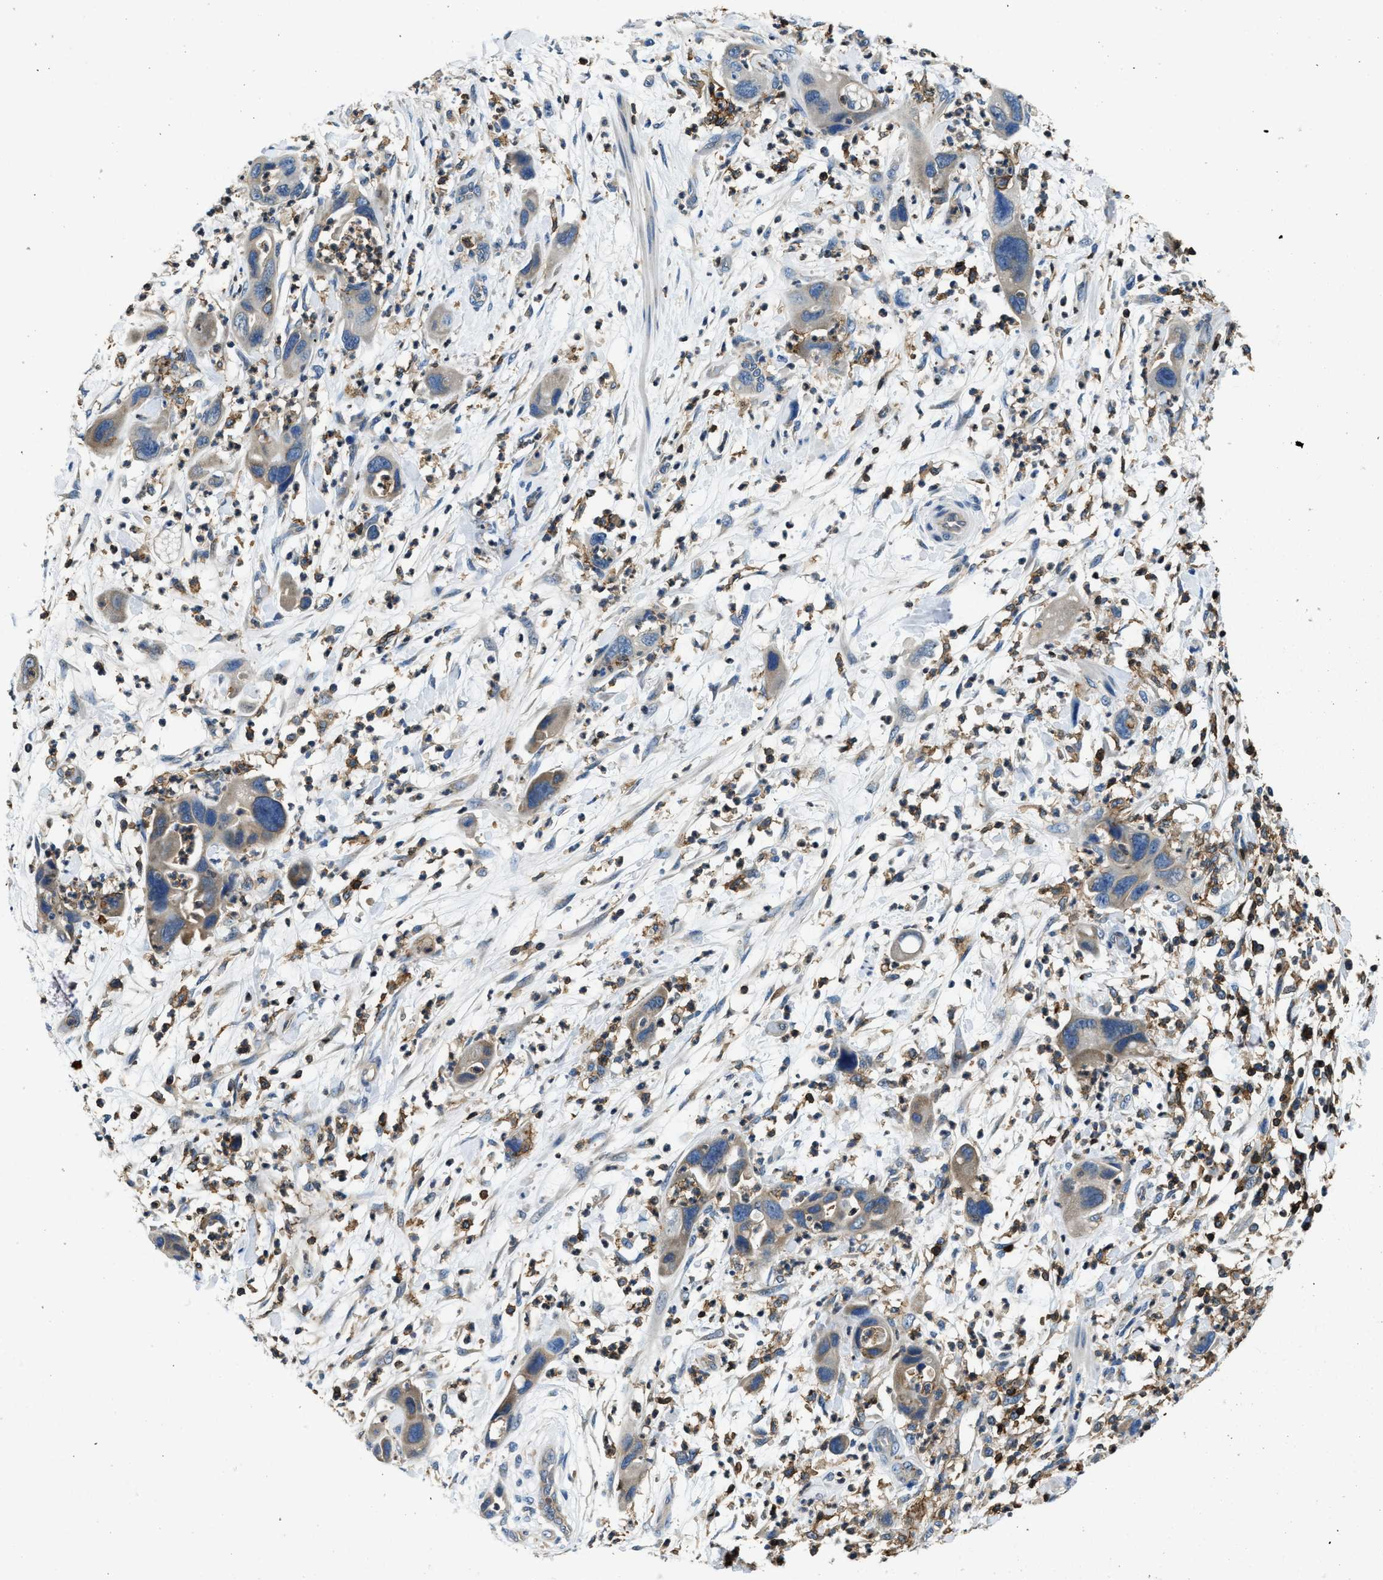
{"staining": {"intensity": "weak", "quantity": ">75%", "location": "cytoplasmic/membranous"}, "tissue": "pancreatic cancer", "cell_type": "Tumor cells", "image_type": "cancer", "snomed": [{"axis": "morphology", "description": "Adenocarcinoma, NOS"}, {"axis": "topography", "description": "Pancreas"}], "caption": "High-magnification brightfield microscopy of pancreatic cancer stained with DAB (brown) and counterstained with hematoxylin (blue). tumor cells exhibit weak cytoplasmic/membranous staining is seen in approximately>75% of cells.", "gene": "MYO1G", "patient": {"sex": "female", "age": 71}}